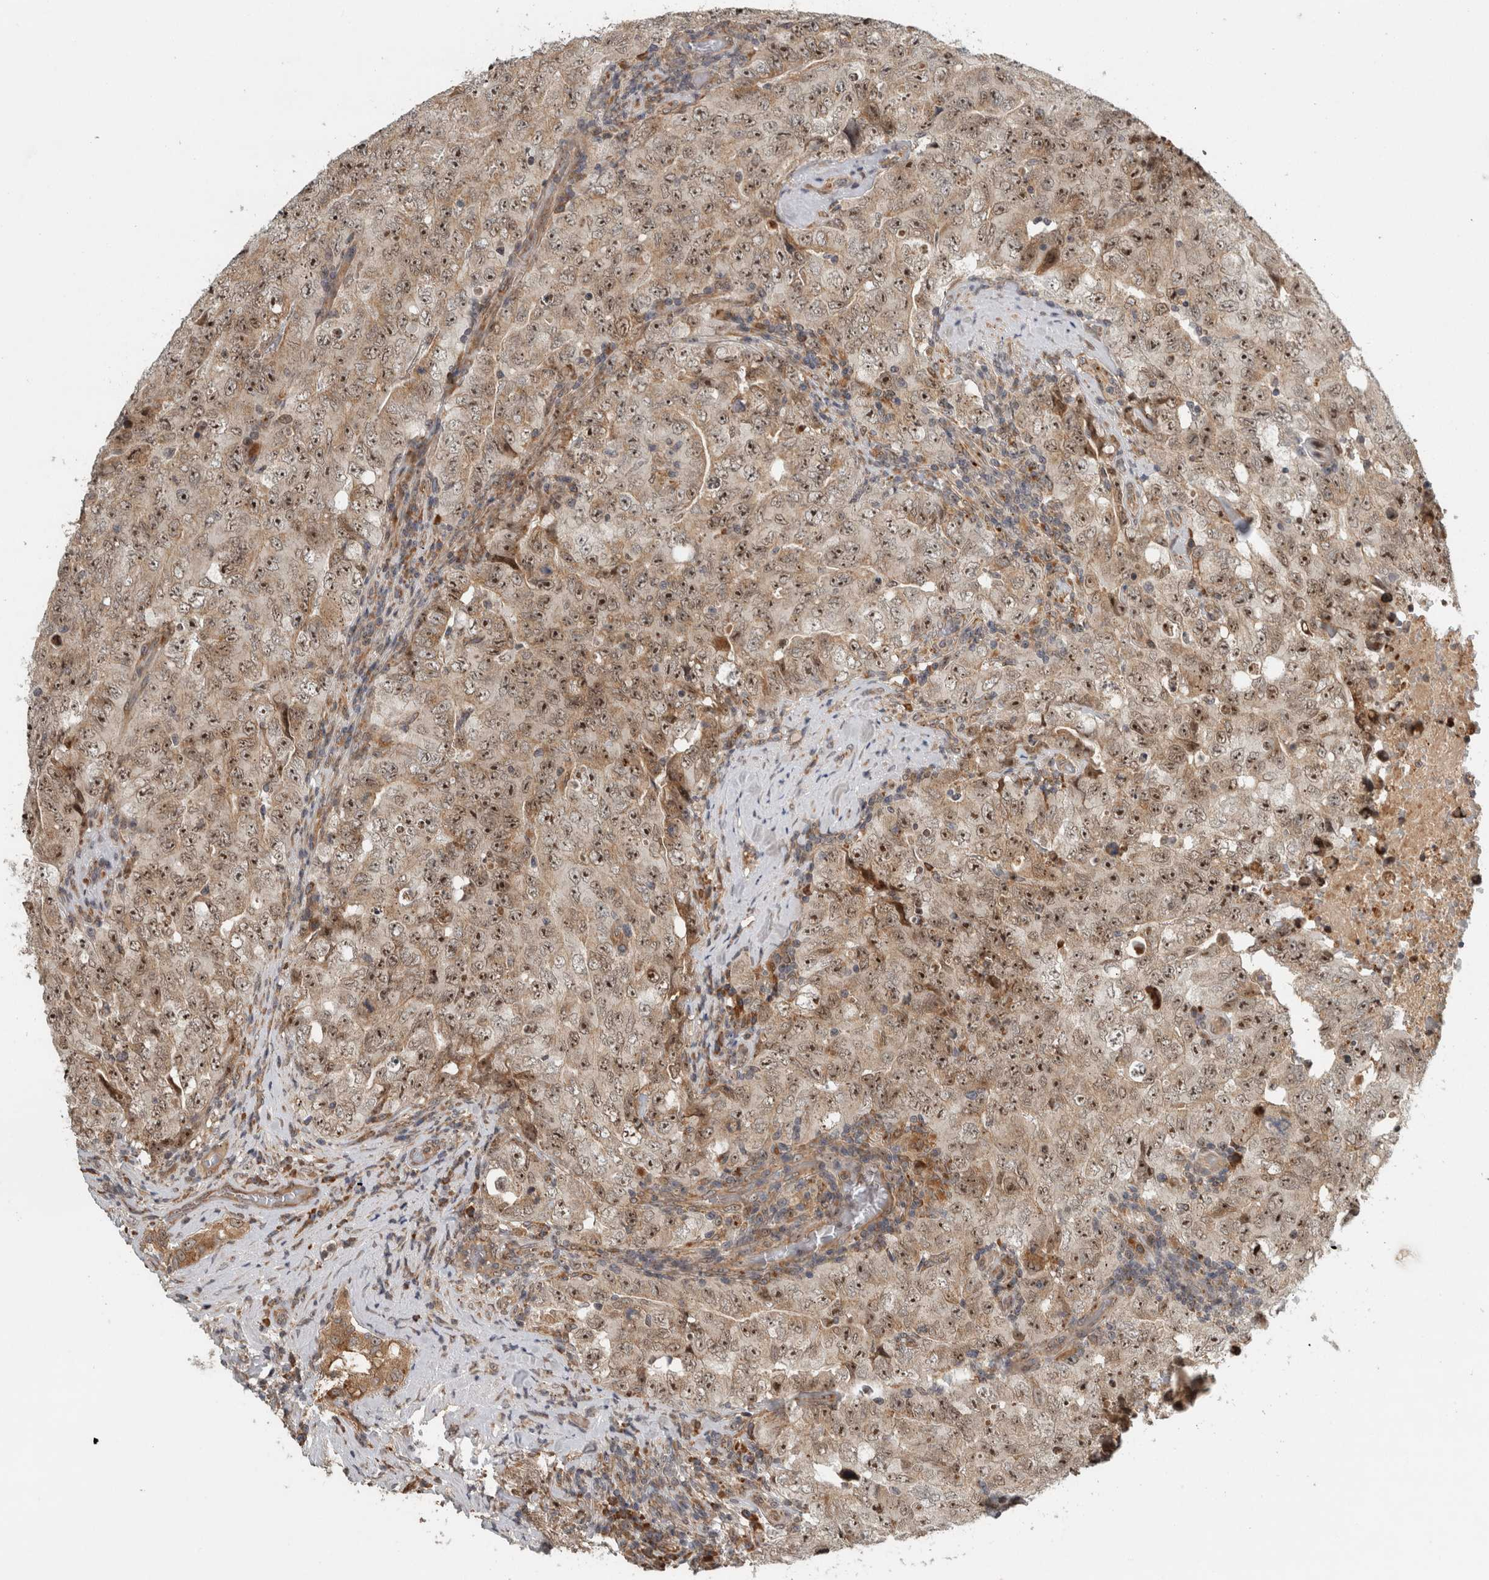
{"staining": {"intensity": "moderate", "quantity": ">75%", "location": "cytoplasmic/membranous,nuclear"}, "tissue": "testis cancer", "cell_type": "Tumor cells", "image_type": "cancer", "snomed": [{"axis": "morphology", "description": "Carcinoma, Embryonal, NOS"}, {"axis": "topography", "description": "Testis"}], "caption": "Immunohistochemistry (DAB (3,3'-diaminobenzidine)) staining of testis cancer shows moderate cytoplasmic/membranous and nuclear protein expression in about >75% of tumor cells.", "gene": "GPR137B", "patient": {"sex": "male", "age": 26}}